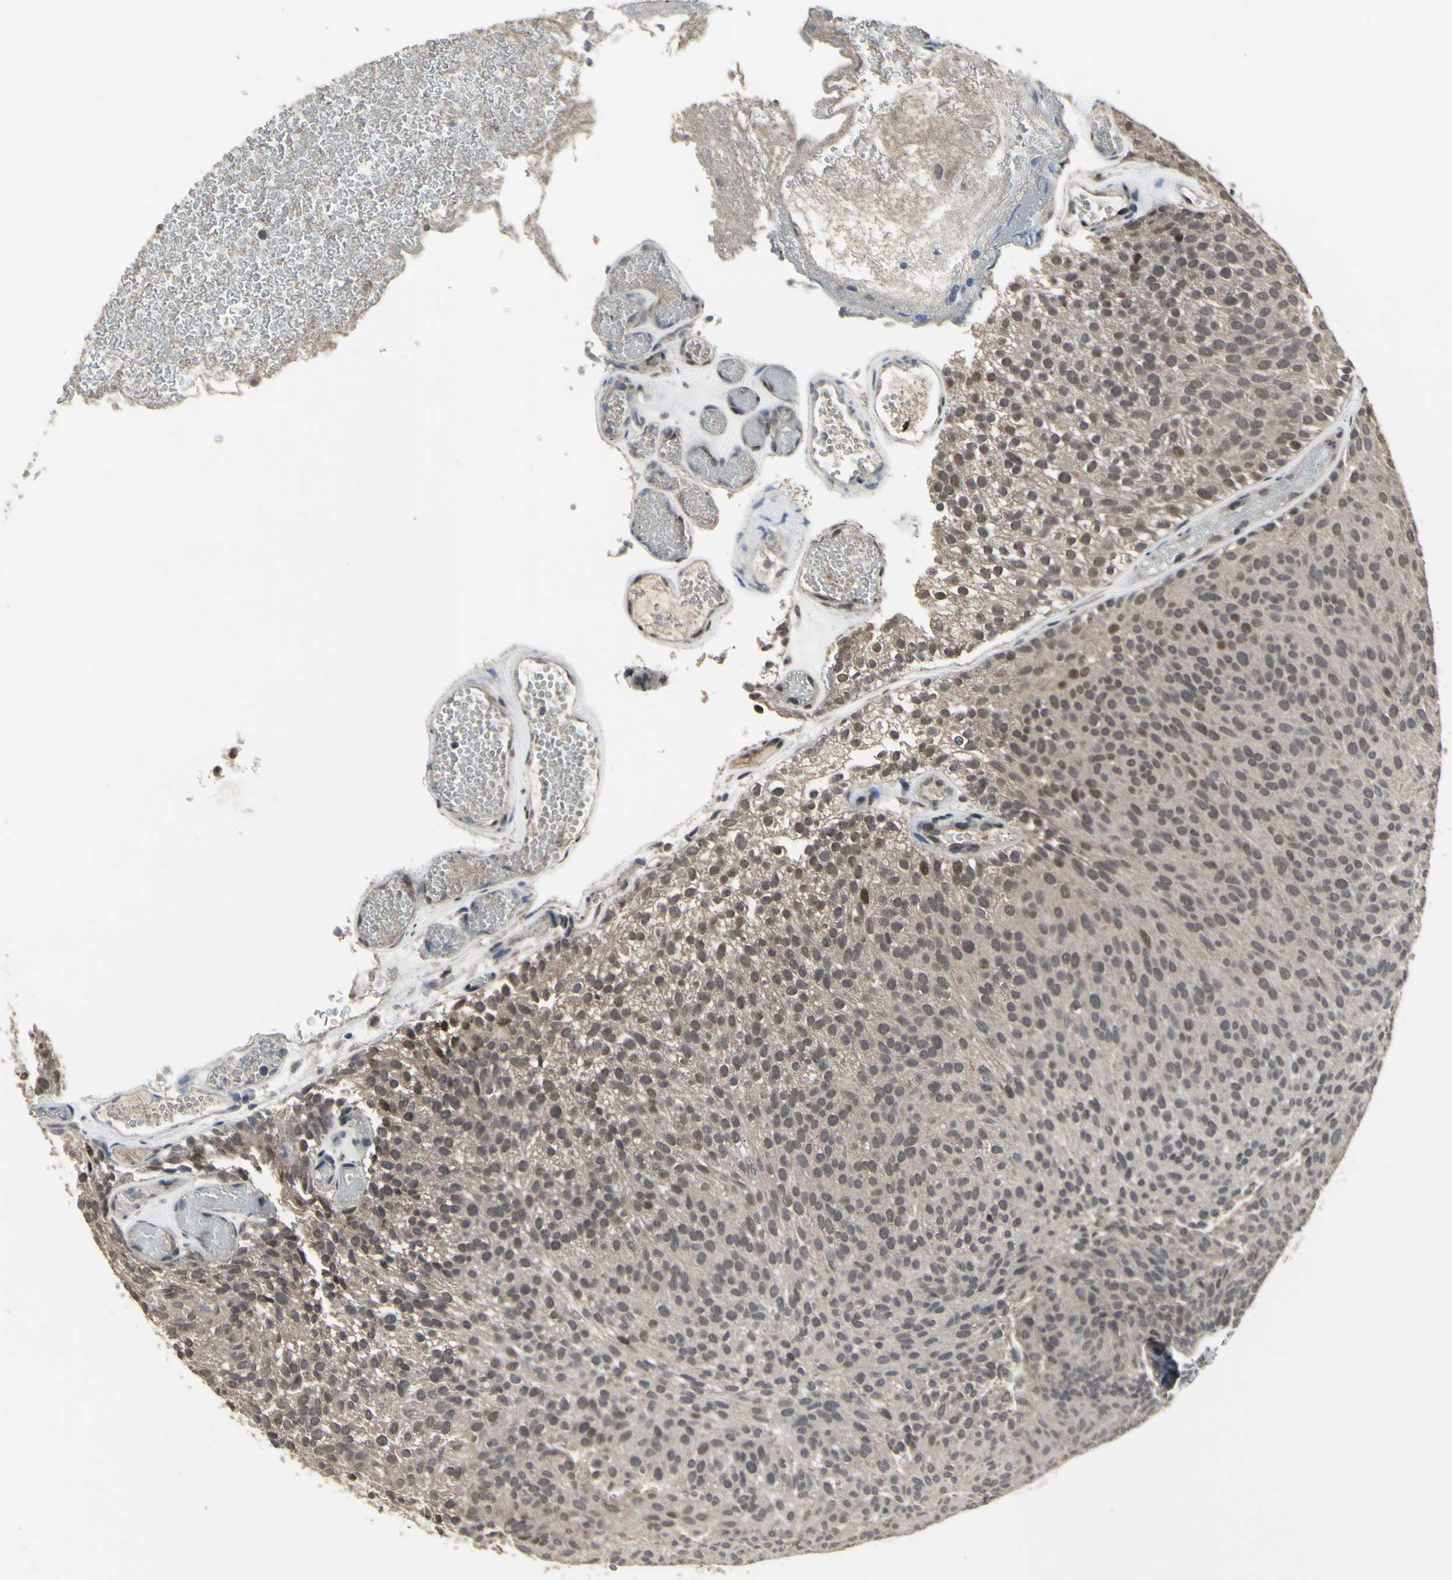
{"staining": {"intensity": "moderate", "quantity": ">75%", "location": "nuclear"}, "tissue": "urothelial cancer", "cell_type": "Tumor cells", "image_type": "cancer", "snomed": [{"axis": "morphology", "description": "Urothelial carcinoma, Low grade"}, {"axis": "topography", "description": "Urinary bladder"}], "caption": "Urothelial carcinoma (low-grade) tissue shows moderate nuclear positivity in about >75% of tumor cells", "gene": "ZNF174", "patient": {"sex": "male", "age": 78}}